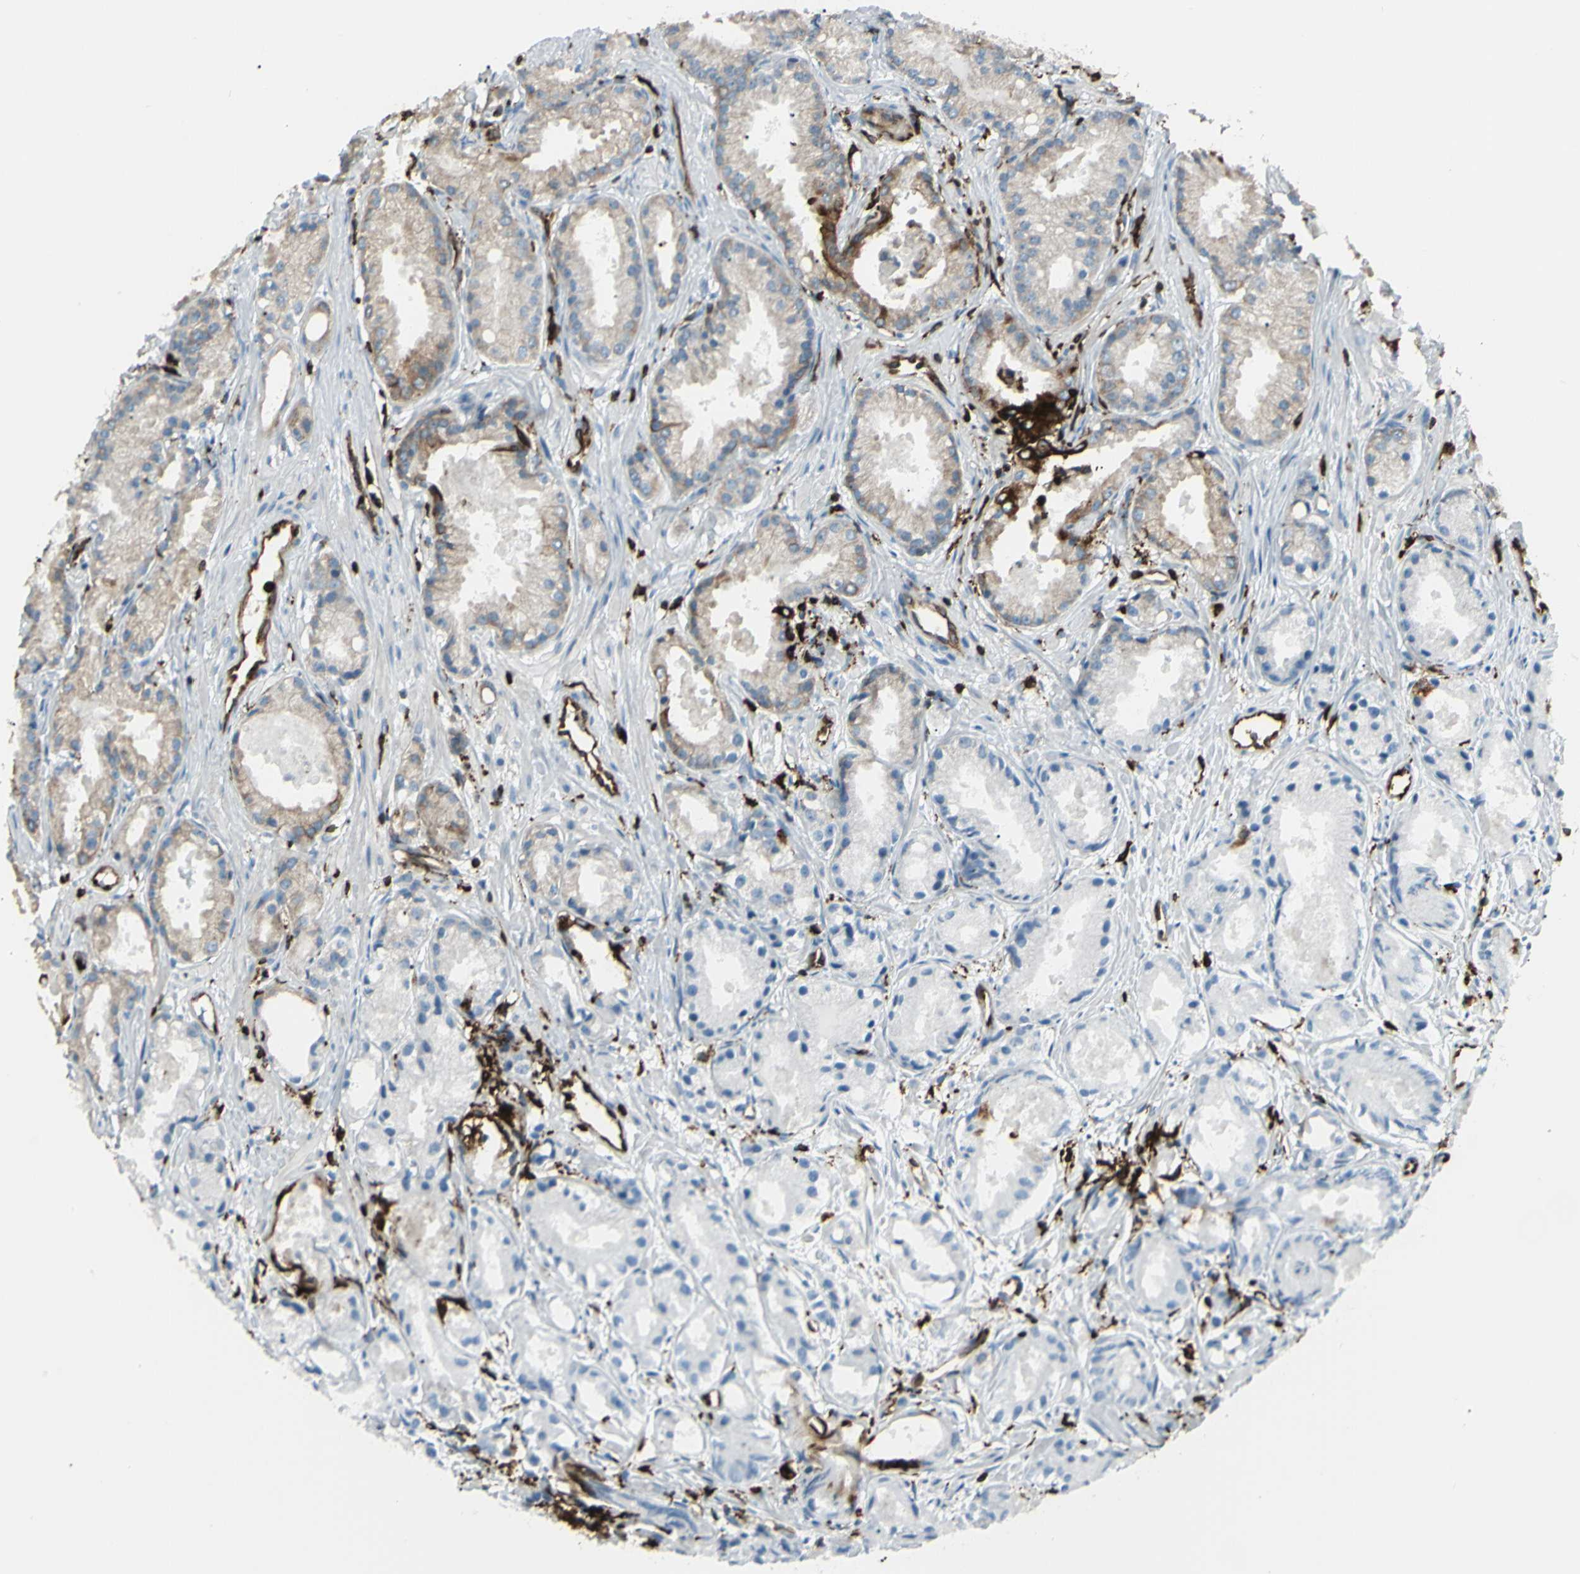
{"staining": {"intensity": "weak", "quantity": "25%-75%", "location": "cytoplasmic/membranous"}, "tissue": "prostate cancer", "cell_type": "Tumor cells", "image_type": "cancer", "snomed": [{"axis": "morphology", "description": "Adenocarcinoma, Low grade"}, {"axis": "topography", "description": "Prostate"}], "caption": "IHC photomicrograph of prostate cancer (adenocarcinoma (low-grade)) stained for a protein (brown), which displays low levels of weak cytoplasmic/membranous expression in approximately 25%-75% of tumor cells.", "gene": "CD74", "patient": {"sex": "male", "age": 72}}